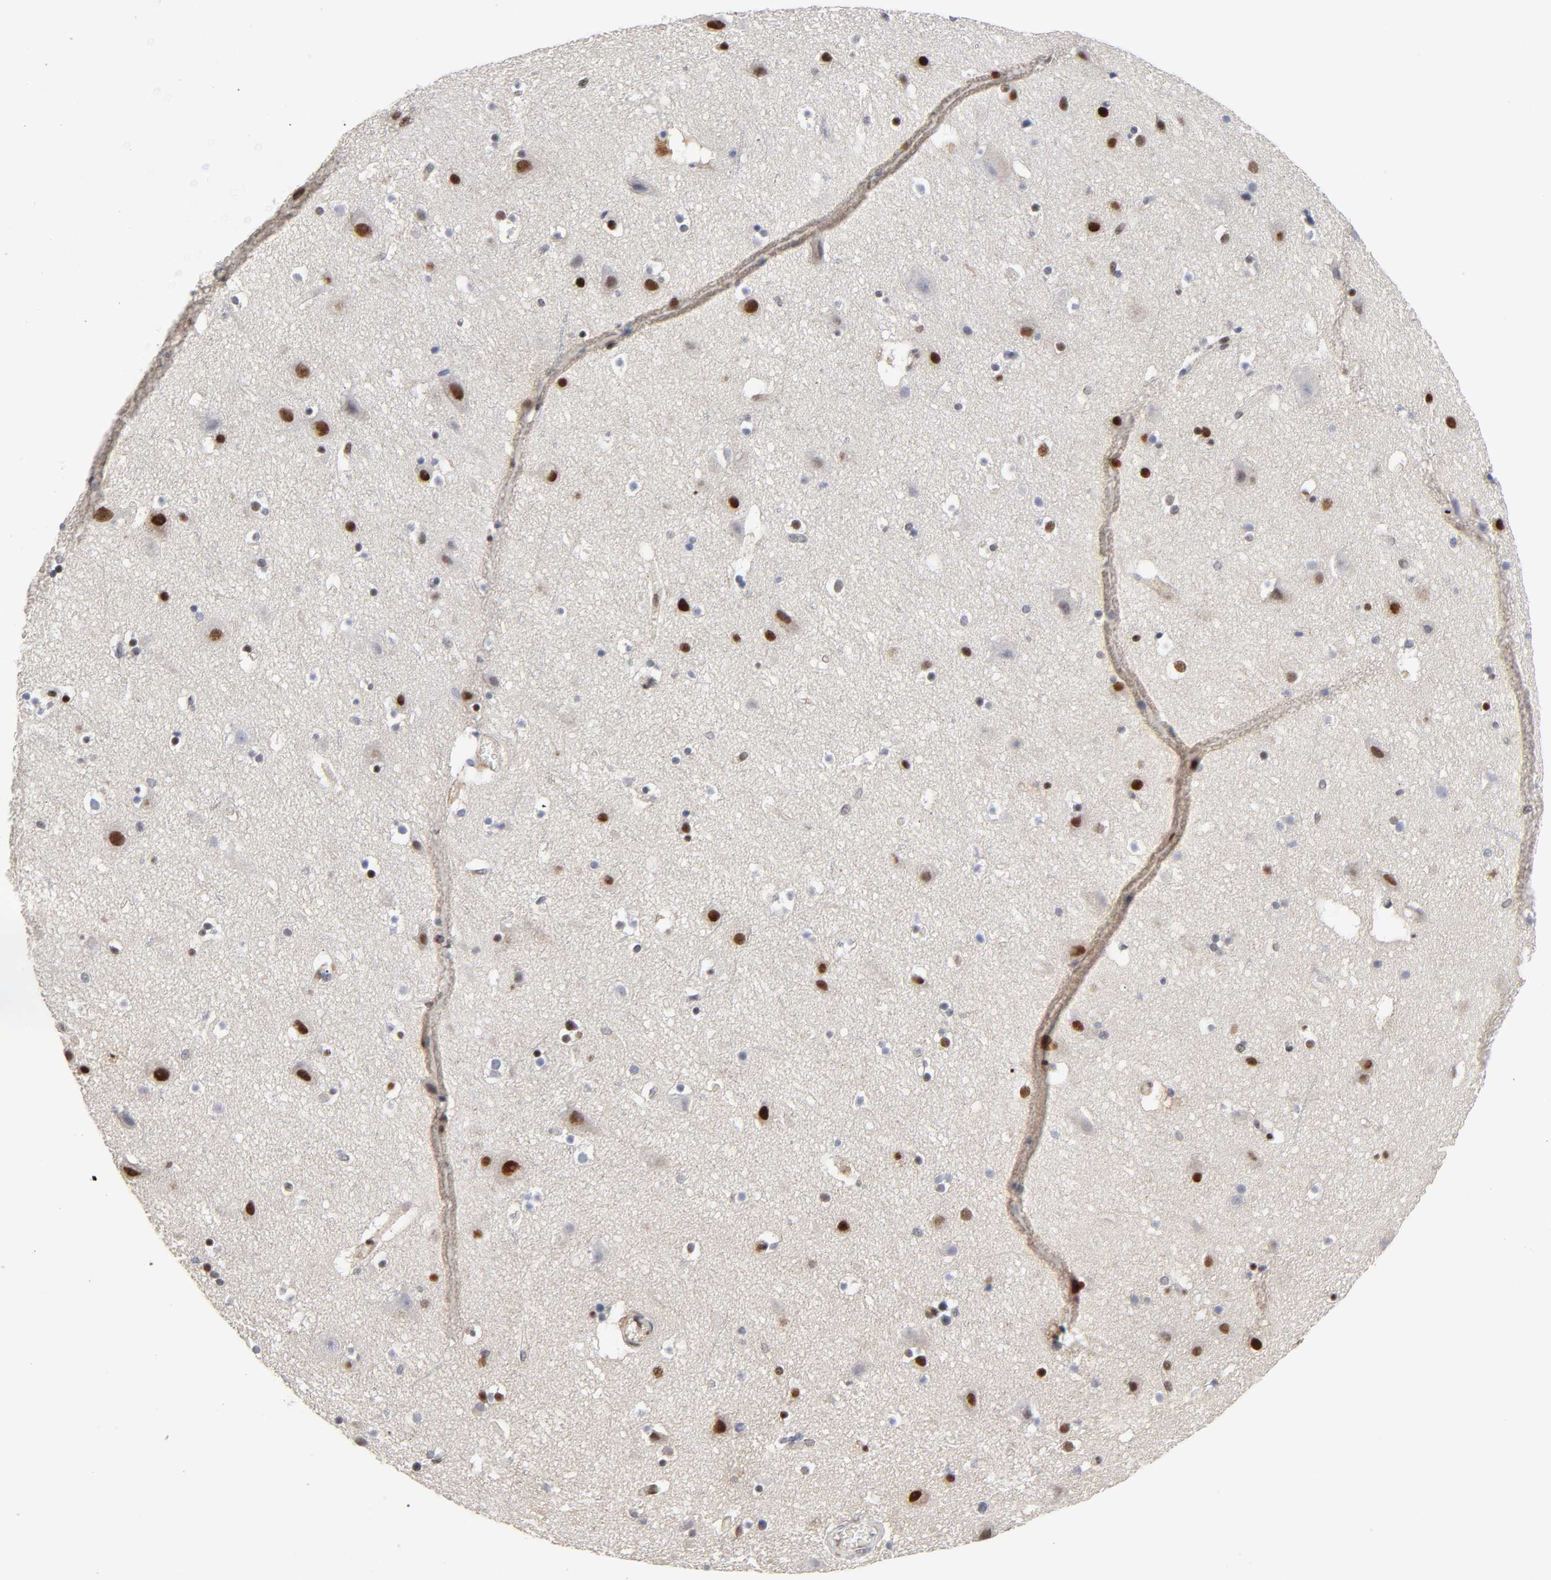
{"staining": {"intensity": "weak", "quantity": "25%-75%", "location": "nuclear"}, "tissue": "cerebral cortex", "cell_type": "Endothelial cells", "image_type": "normal", "snomed": [{"axis": "morphology", "description": "Normal tissue, NOS"}, {"axis": "topography", "description": "Cerebral cortex"}], "caption": "Immunohistochemical staining of benign human cerebral cortex demonstrates weak nuclear protein staining in approximately 25%-75% of endothelial cells.", "gene": "STK38", "patient": {"sex": "male", "age": 45}}